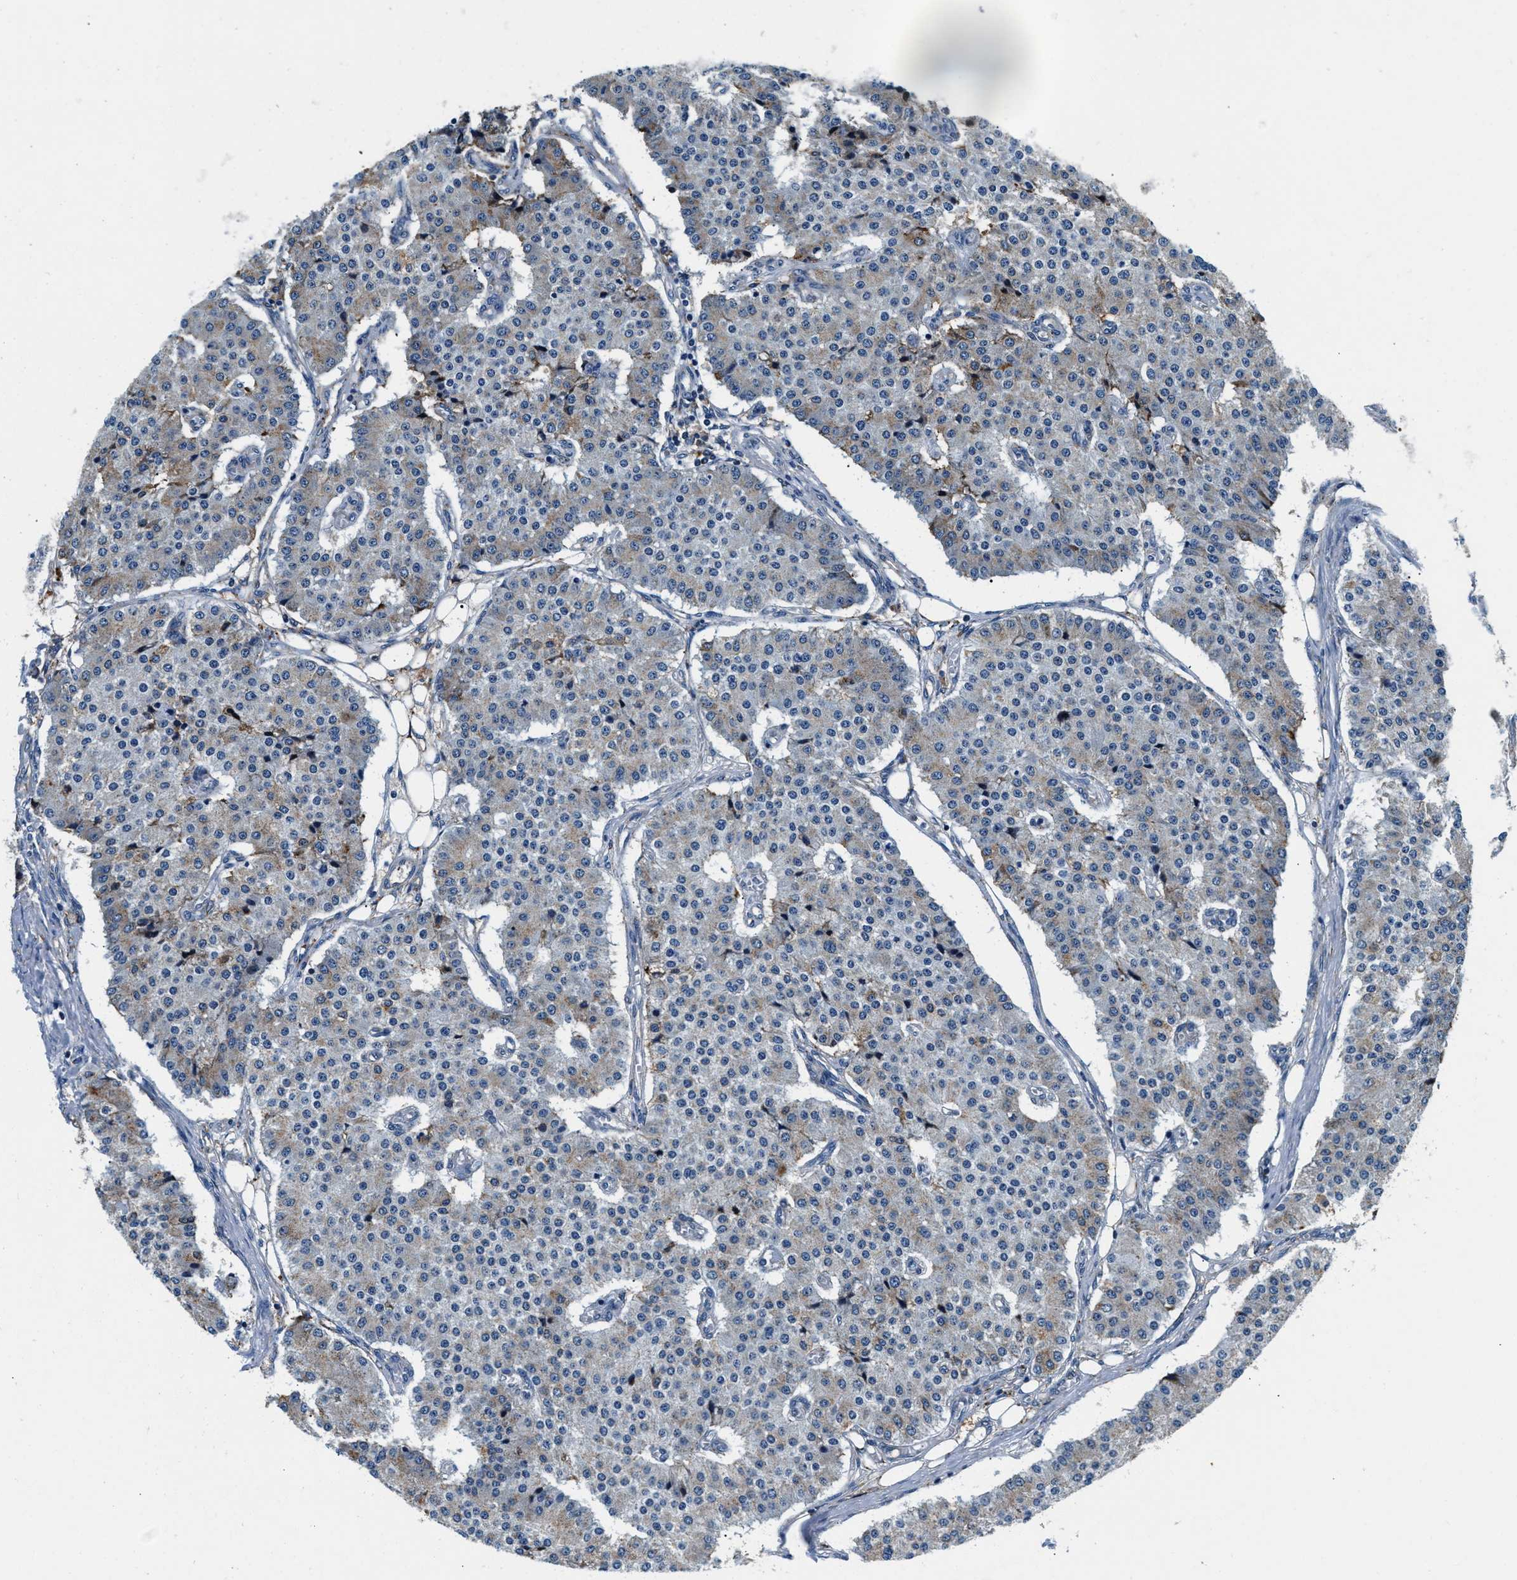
{"staining": {"intensity": "weak", "quantity": "25%-75%", "location": "cytoplasmic/membranous"}, "tissue": "carcinoid", "cell_type": "Tumor cells", "image_type": "cancer", "snomed": [{"axis": "morphology", "description": "Carcinoid, malignant, NOS"}, {"axis": "topography", "description": "Colon"}], "caption": "IHC of human malignant carcinoid exhibits low levels of weak cytoplasmic/membranous expression in approximately 25%-75% of tumor cells.", "gene": "SLFN11", "patient": {"sex": "female", "age": 52}}